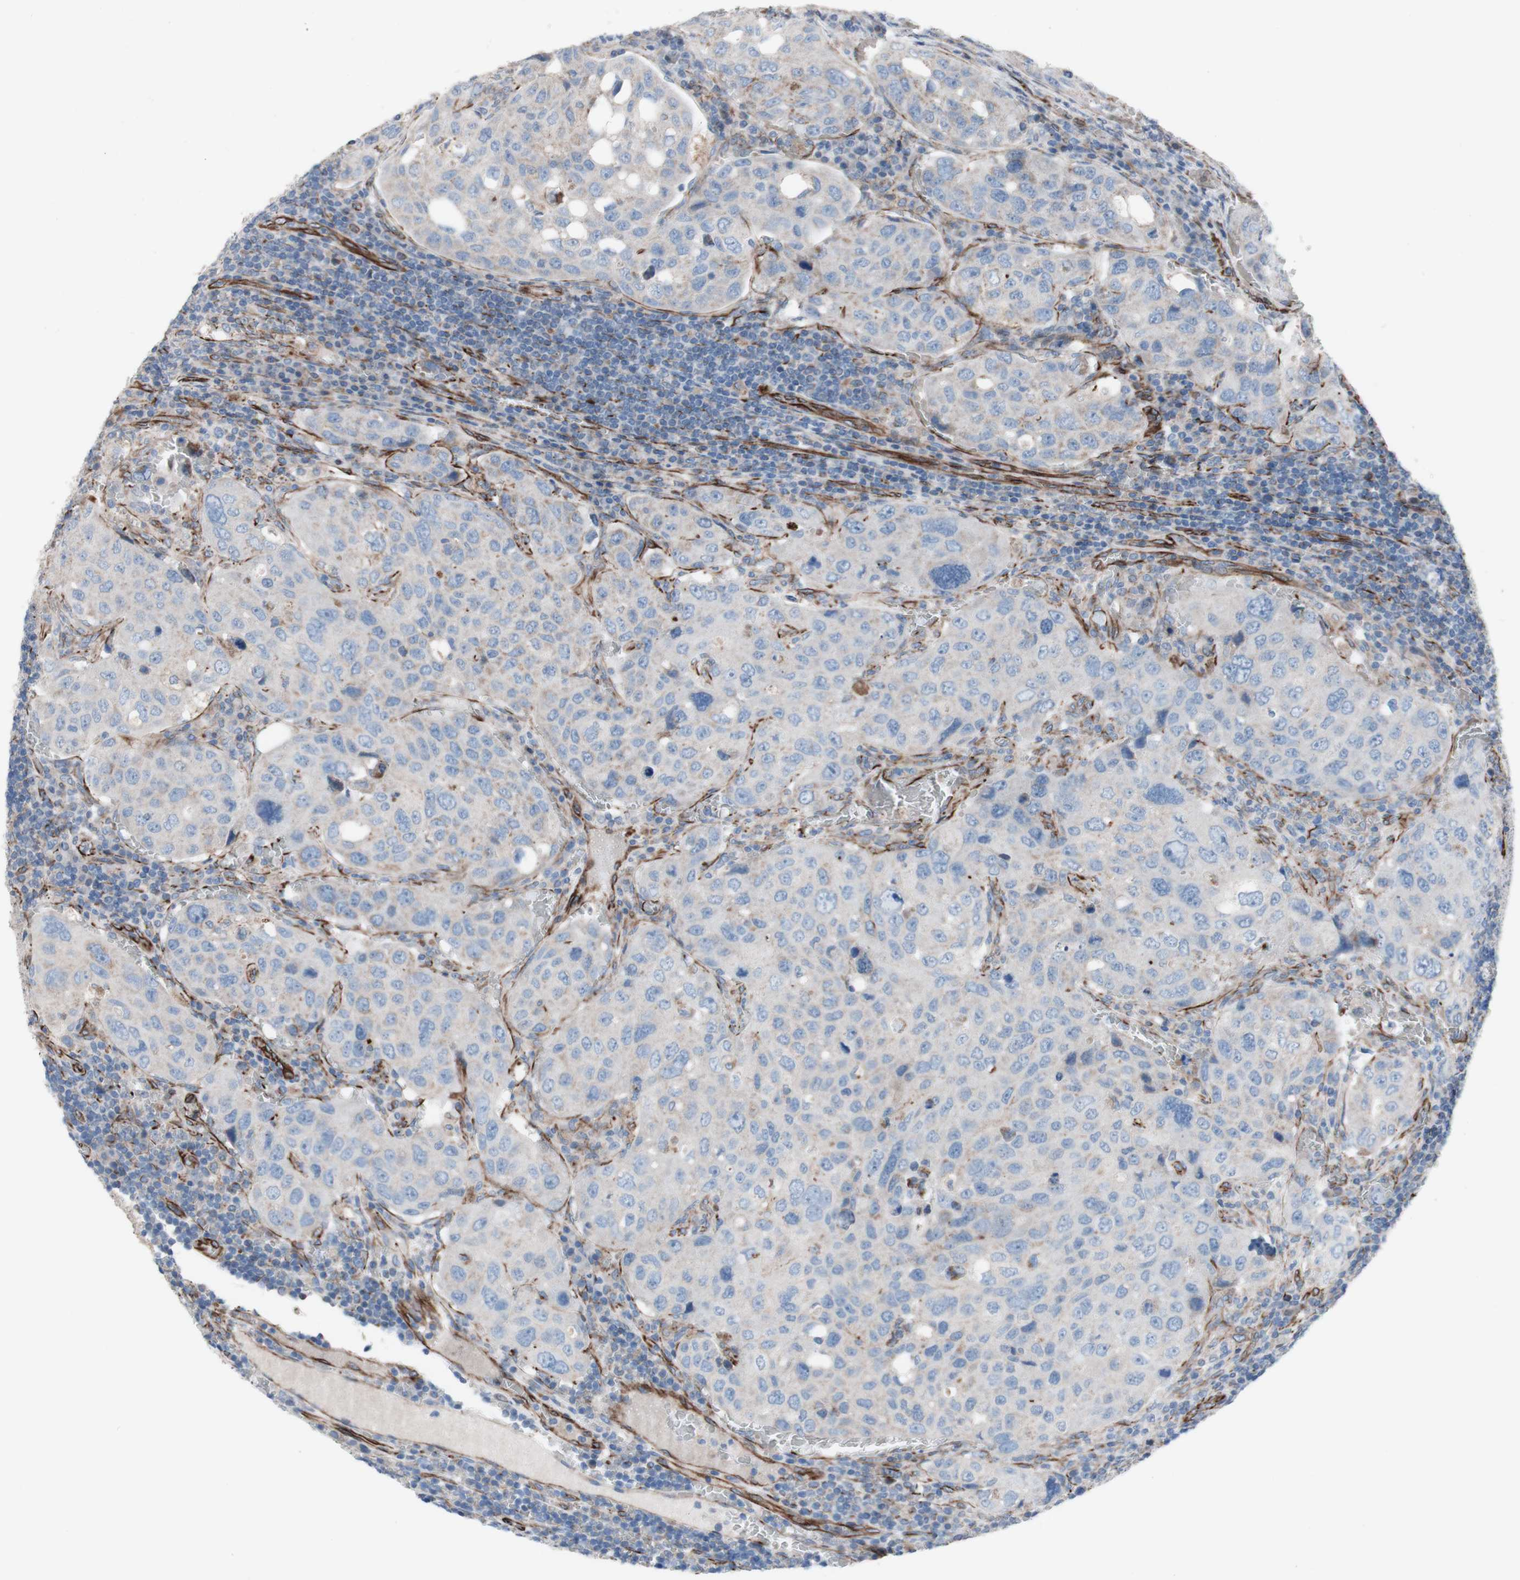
{"staining": {"intensity": "weak", "quantity": "<25%", "location": "cytoplasmic/membranous"}, "tissue": "urothelial cancer", "cell_type": "Tumor cells", "image_type": "cancer", "snomed": [{"axis": "morphology", "description": "Urothelial carcinoma, High grade"}, {"axis": "topography", "description": "Lymph node"}, {"axis": "topography", "description": "Urinary bladder"}], "caption": "DAB (3,3'-diaminobenzidine) immunohistochemical staining of human high-grade urothelial carcinoma exhibits no significant positivity in tumor cells.", "gene": "AGPAT5", "patient": {"sex": "male", "age": 51}}